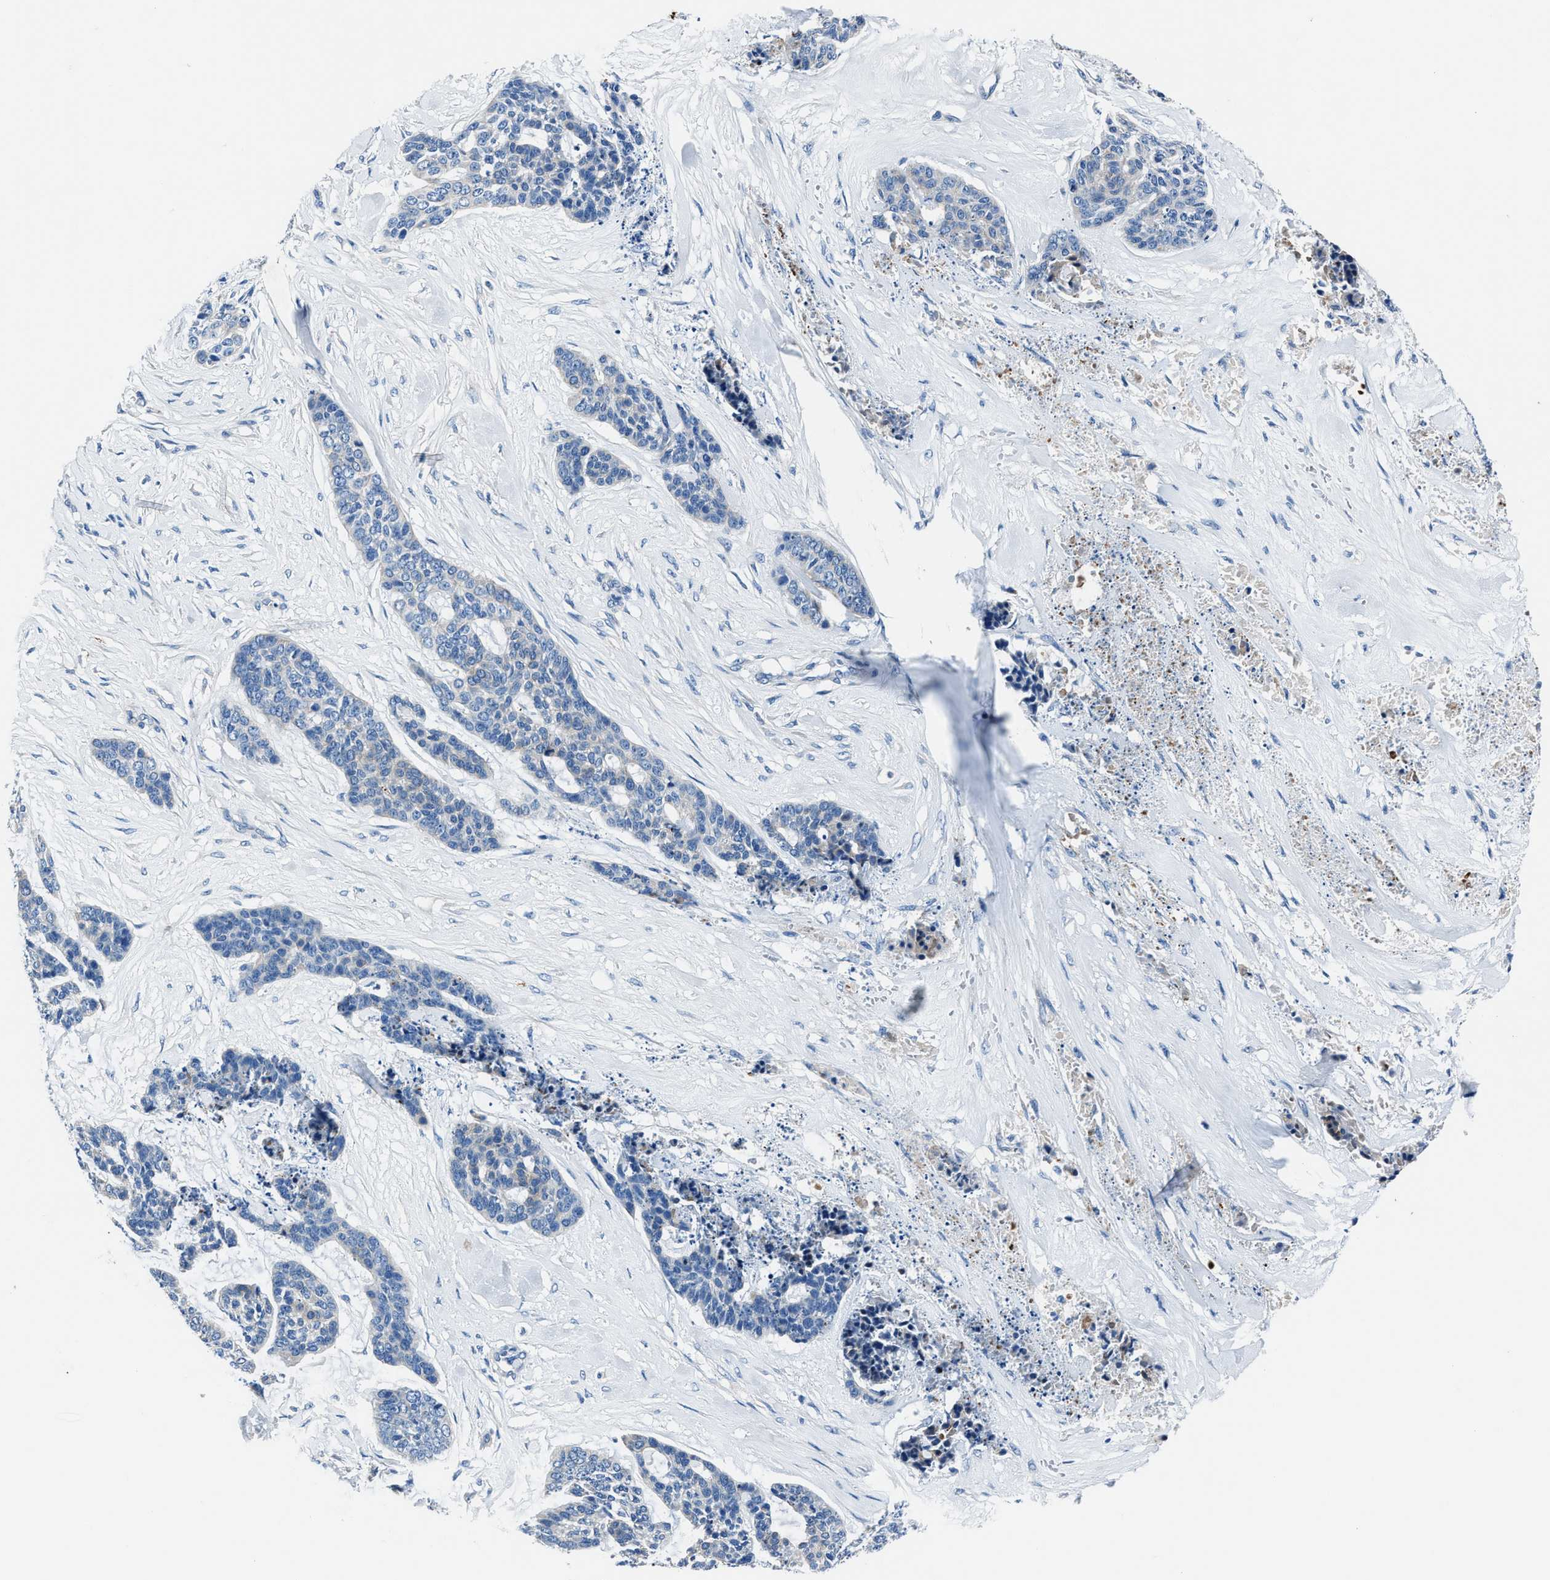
{"staining": {"intensity": "negative", "quantity": "none", "location": "none"}, "tissue": "skin cancer", "cell_type": "Tumor cells", "image_type": "cancer", "snomed": [{"axis": "morphology", "description": "Basal cell carcinoma"}, {"axis": "topography", "description": "Skin"}], "caption": "A micrograph of human skin cancer (basal cell carcinoma) is negative for staining in tumor cells.", "gene": "NACAD", "patient": {"sex": "female", "age": 64}}